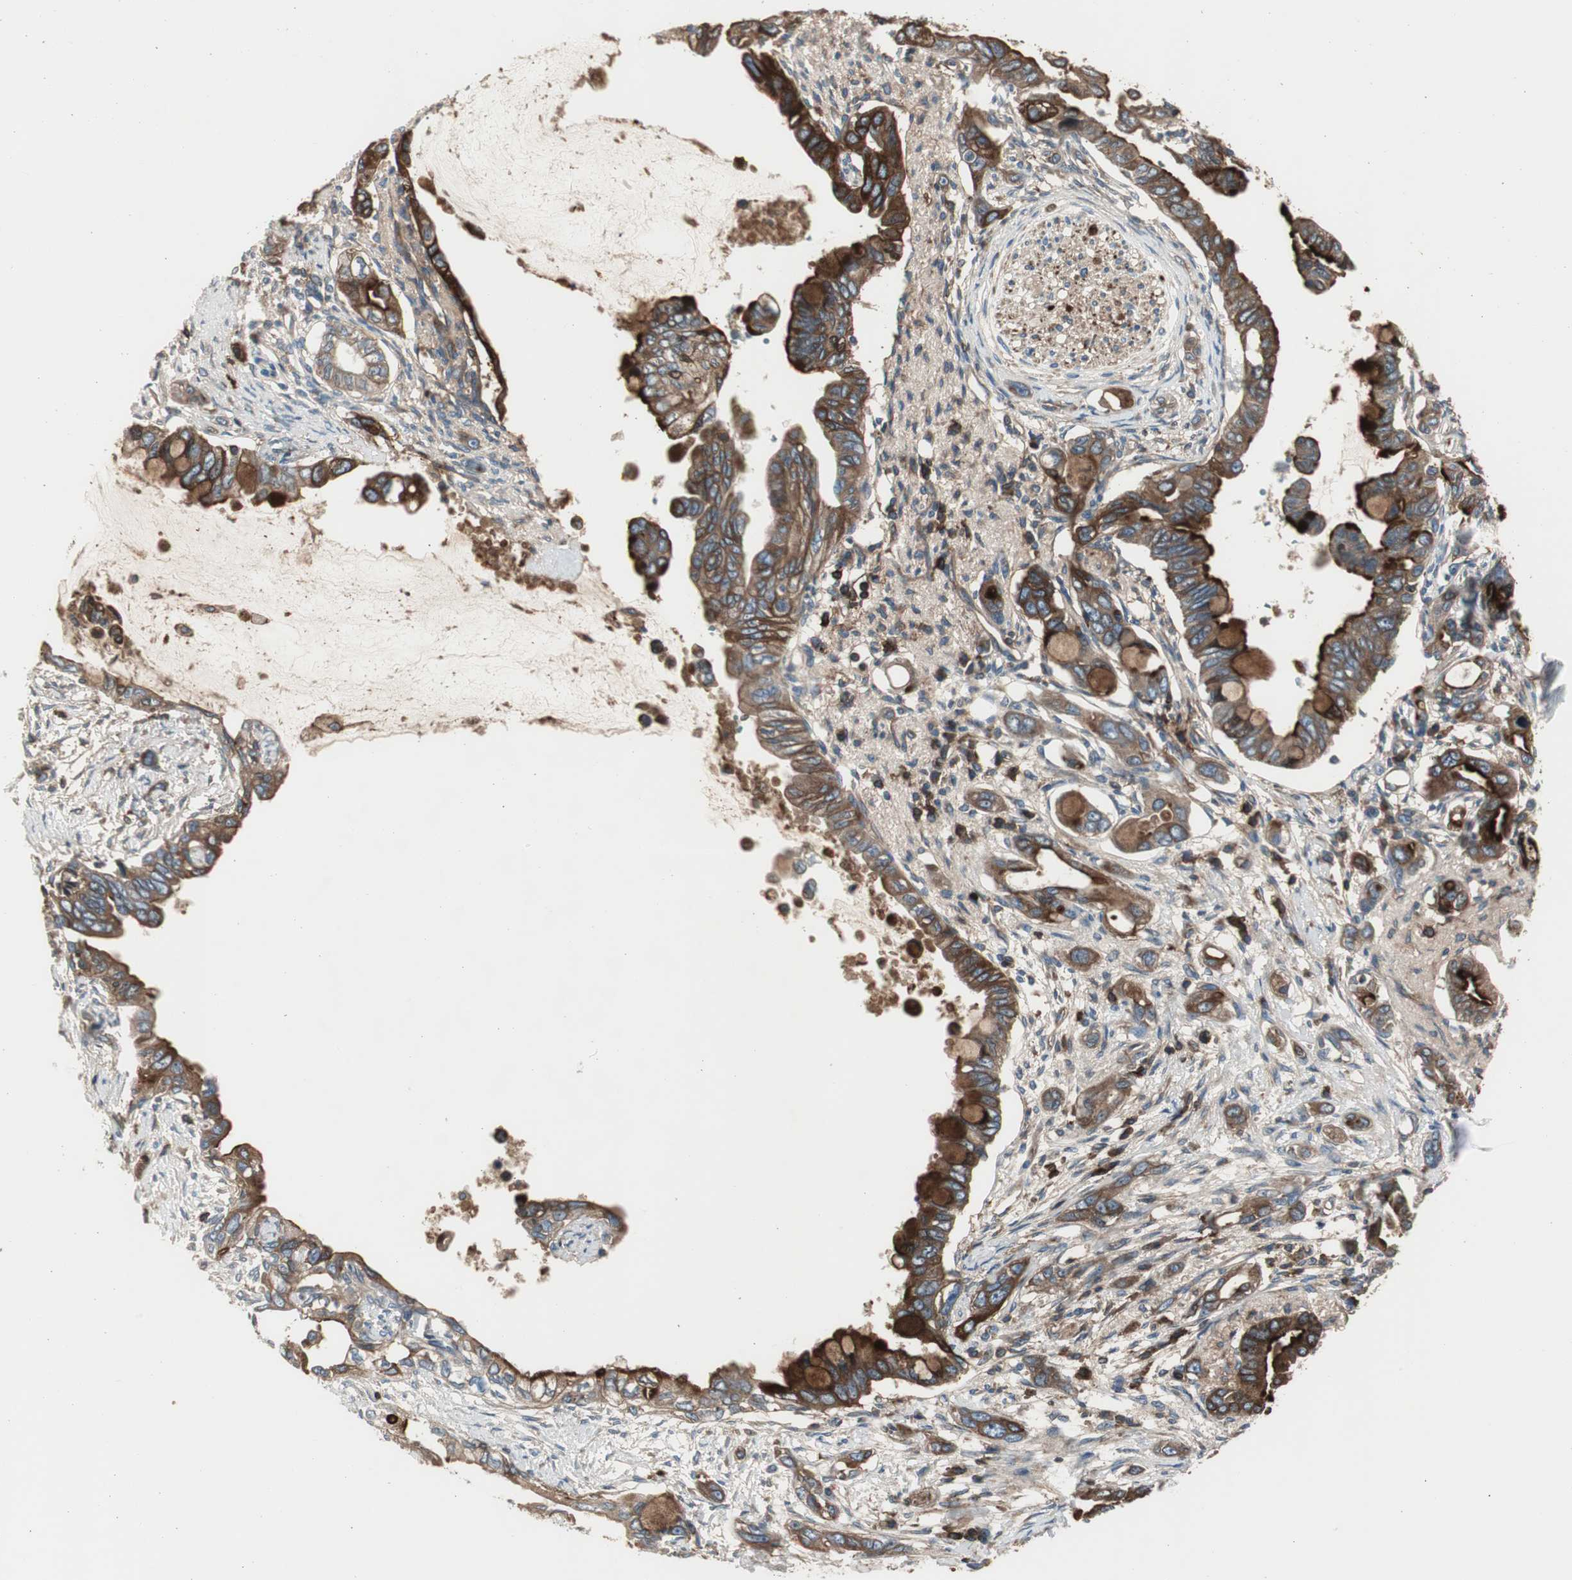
{"staining": {"intensity": "strong", "quantity": ">75%", "location": "cytoplasmic/membranous"}, "tissue": "pancreatic cancer", "cell_type": "Tumor cells", "image_type": "cancer", "snomed": [{"axis": "morphology", "description": "Adenocarcinoma, NOS"}, {"axis": "topography", "description": "Pancreas"}], "caption": "A high-resolution histopathology image shows immunohistochemistry staining of adenocarcinoma (pancreatic), which exhibits strong cytoplasmic/membranous expression in about >75% of tumor cells.", "gene": "B2M", "patient": {"sex": "female", "age": 60}}